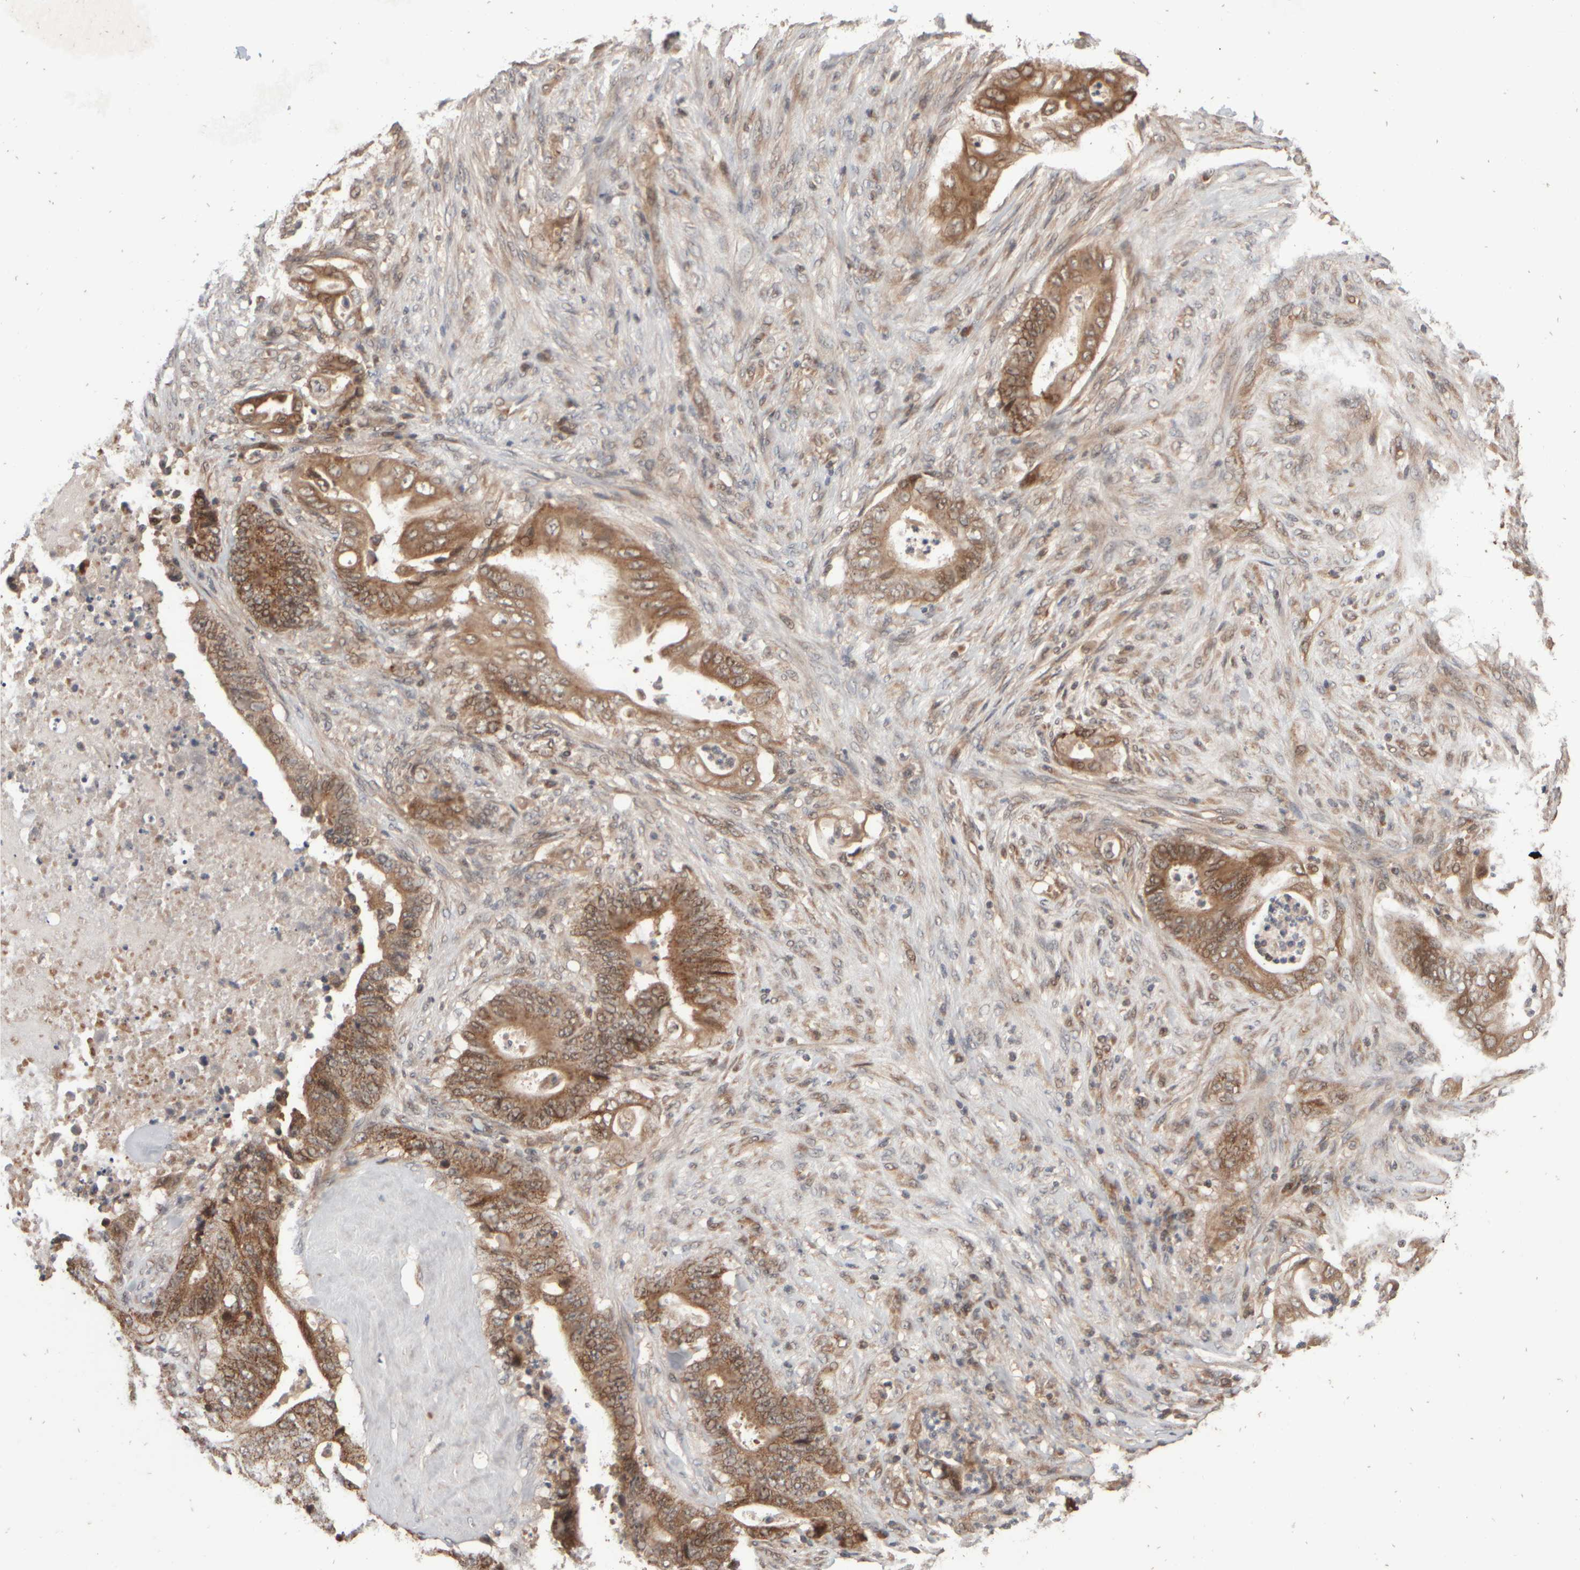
{"staining": {"intensity": "strong", "quantity": ">75%", "location": "cytoplasmic/membranous,nuclear"}, "tissue": "stomach cancer", "cell_type": "Tumor cells", "image_type": "cancer", "snomed": [{"axis": "morphology", "description": "Adenocarcinoma, NOS"}, {"axis": "topography", "description": "Stomach"}], "caption": "IHC staining of stomach cancer, which shows high levels of strong cytoplasmic/membranous and nuclear positivity in about >75% of tumor cells indicating strong cytoplasmic/membranous and nuclear protein staining. The staining was performed using DAB (3,3'-diaminobenzidine) (brown) for protein detection and nuclei were counterstained in hematoxylin (blue).", "gene": "ABHD11", "patient": {"sex": "female", "age": 73}}